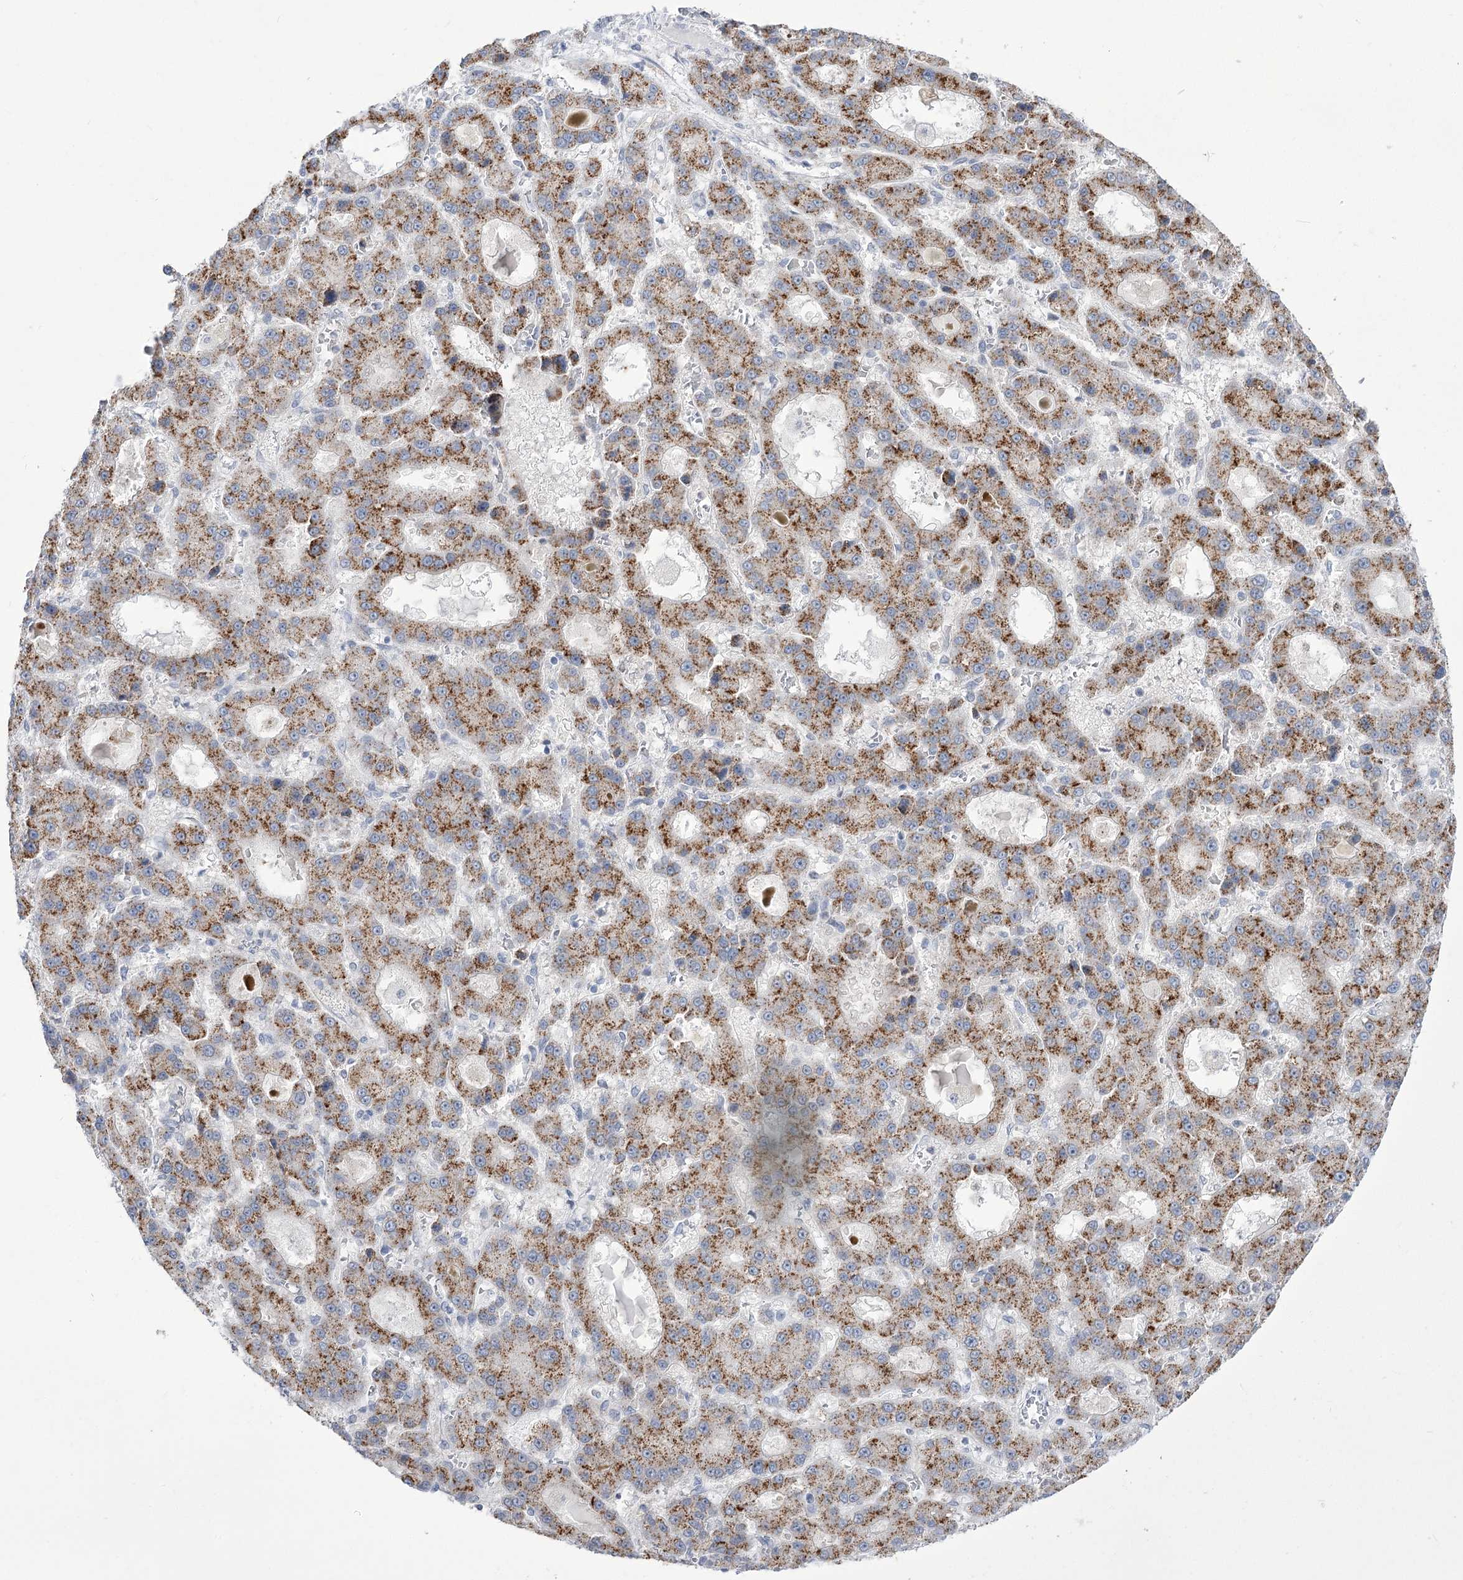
{"staining": {"intensity": "moderate", "quantity": ">75%", "location": "cytoplasmic/membranous"}, "tissue": "liver cancer", "cell_type": "Tumor cells", "image_type": "cancer", "snomed": [{"axis": "morphology", "description": "Carcinoma, Hepatocellular, NOS"}, {"axis": "topography", "description": "Liver"}], "caption": "An immunohistochemistry image of neoplastic tissue is shown. Protein staining in brown shows moderate cytoplasmic/membranous positivity in liver hepatocellular carcinoma within tumor cells. The protein of interest is stained brown, and the nuclei are stained in blue (DAB IHC with brightfield microscopy, high magnification).", "gene": "BEND7", "patient": {"sex": "male", "age": 70}}